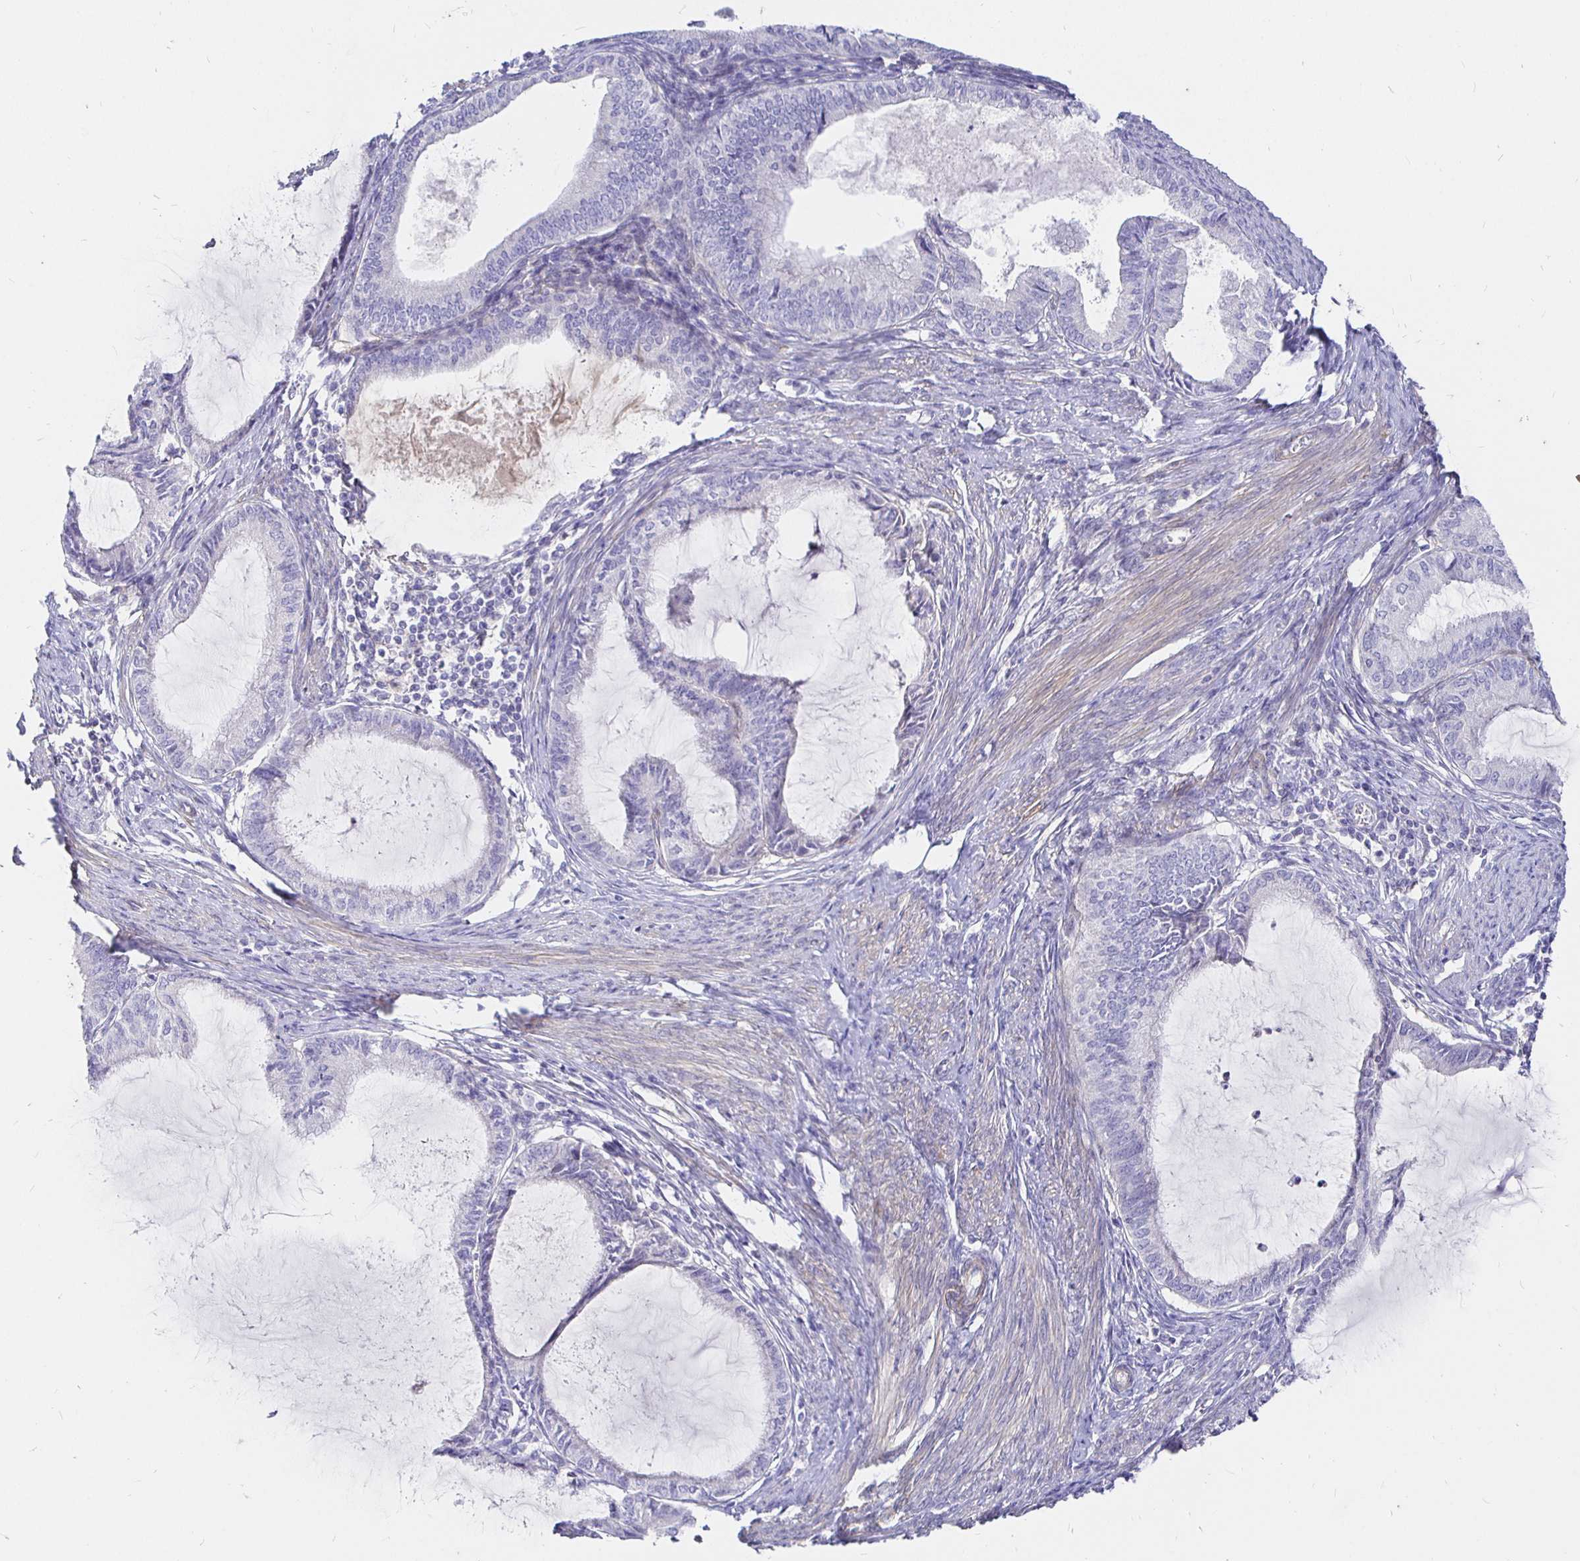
{"staining": {"intensity": "negative", "quantity": "none", "location": "none"}, "tissue": "endometrial cancer", "cell_type": "Tumor cells", "image_type": "cancer", "snomed": [{"axis": "morphology", "description": "Adenocarcinoma, NOS"}, {"axis": "topography", "description": "Endometrium"}], "caption": "A histopathology image of human adenocarcinoma (endometrial) is negative for staining in tumor cells.", "gene": "PALM2AKAP2", "patient": {"sex": "female", "age": 86}}